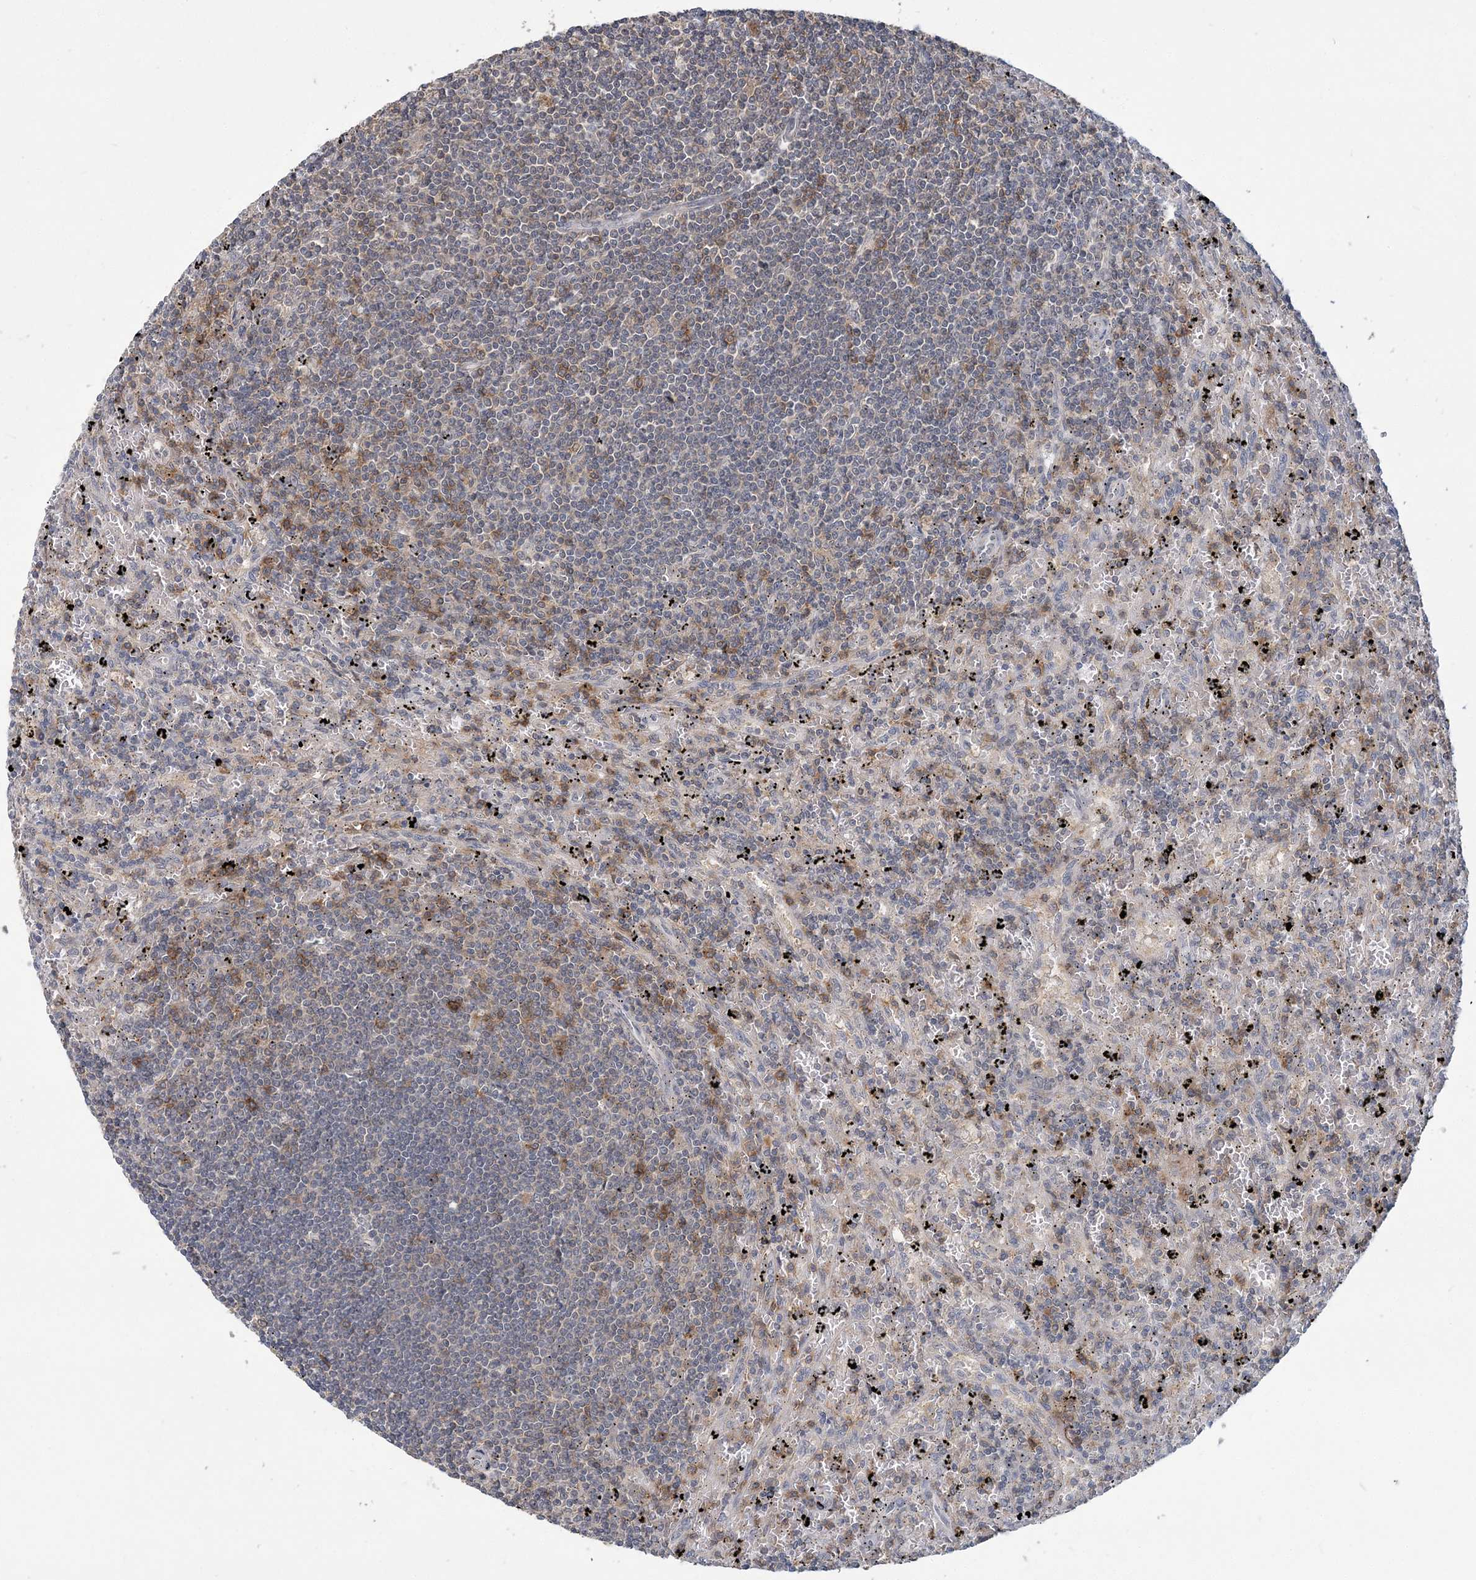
{"staining": {"intensity": "moderate", "quantity": "<25%", "location": "cytoplasmic/membranous"}, "tissue": "lymphoma", "cell_type": "Tumor cells", "image_type": "cancer", "snomed": [{"axis": "morphology", "description": "Malignant lymphoma, non-Hodgkin's type, Low grade"}, {"axis": "topography", "description": "Spleen"}], "caption": "DAB immunohistochemical staining of lymphoma demonstrates moderate cytoplasmic/membranous protein staining in approximately <25% of tumor cells.", "gene": "RNF25", "patient": {"sex": "male", "age": 76}}